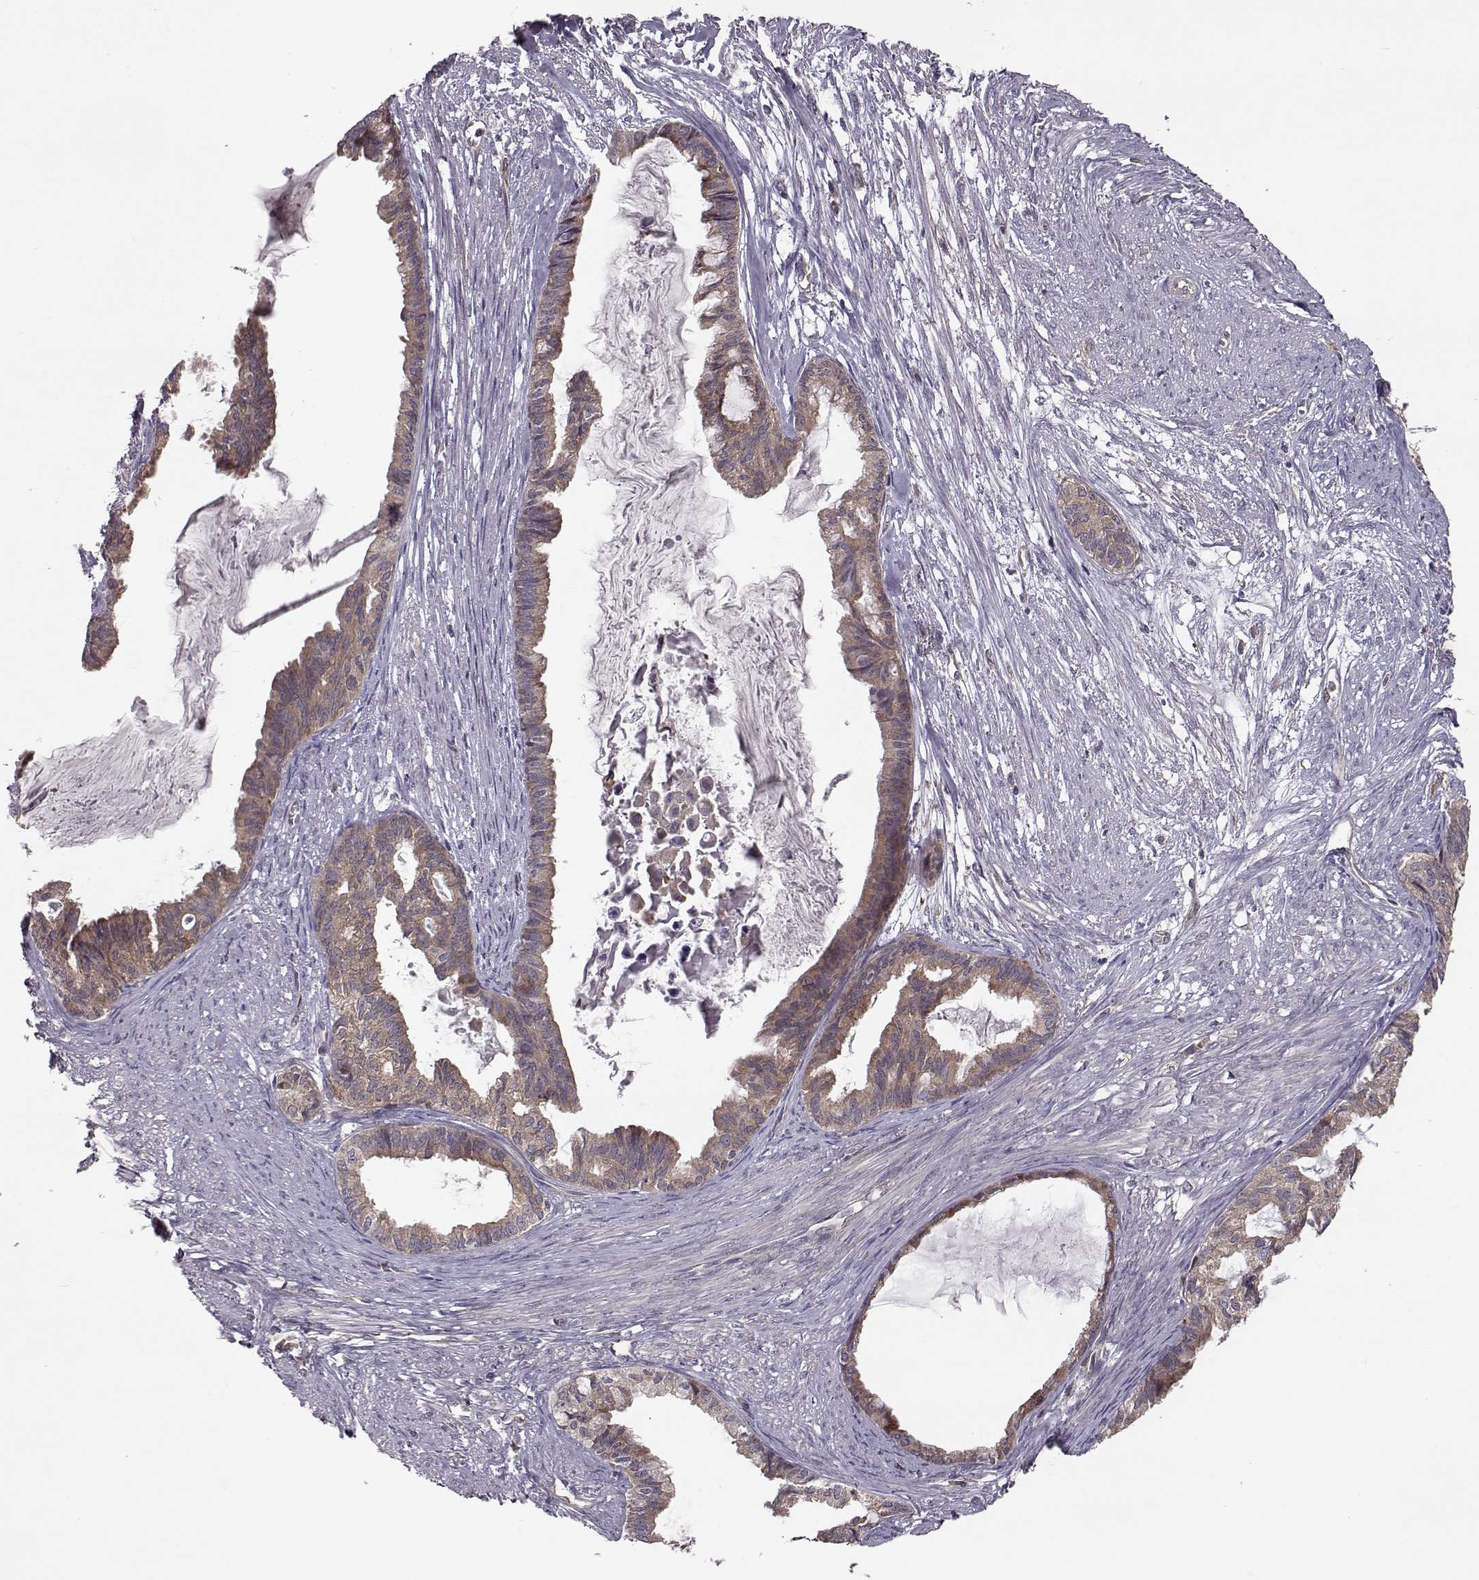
{"staining": {"intensity": "weak", "quantity": ">75%", "location": "cytoplasmic/membranous"}, "tissue": "endometrial cancer", "cell_type": "Tumor cells", "image_type": "cancer", "snomed": [{"axis": "morphology", "description": "Adenocarcinoma, NOS"}, {"axis": "topography", "description": "Endometrium"}], "caption": "Weak cytoplasmic/membranous expression is present in approximately >75% of tumor cells in endometrial cancer (adenocarcinoma).", "gene": "RANBP1", "patient": {"sex": "female", "age": 86}}